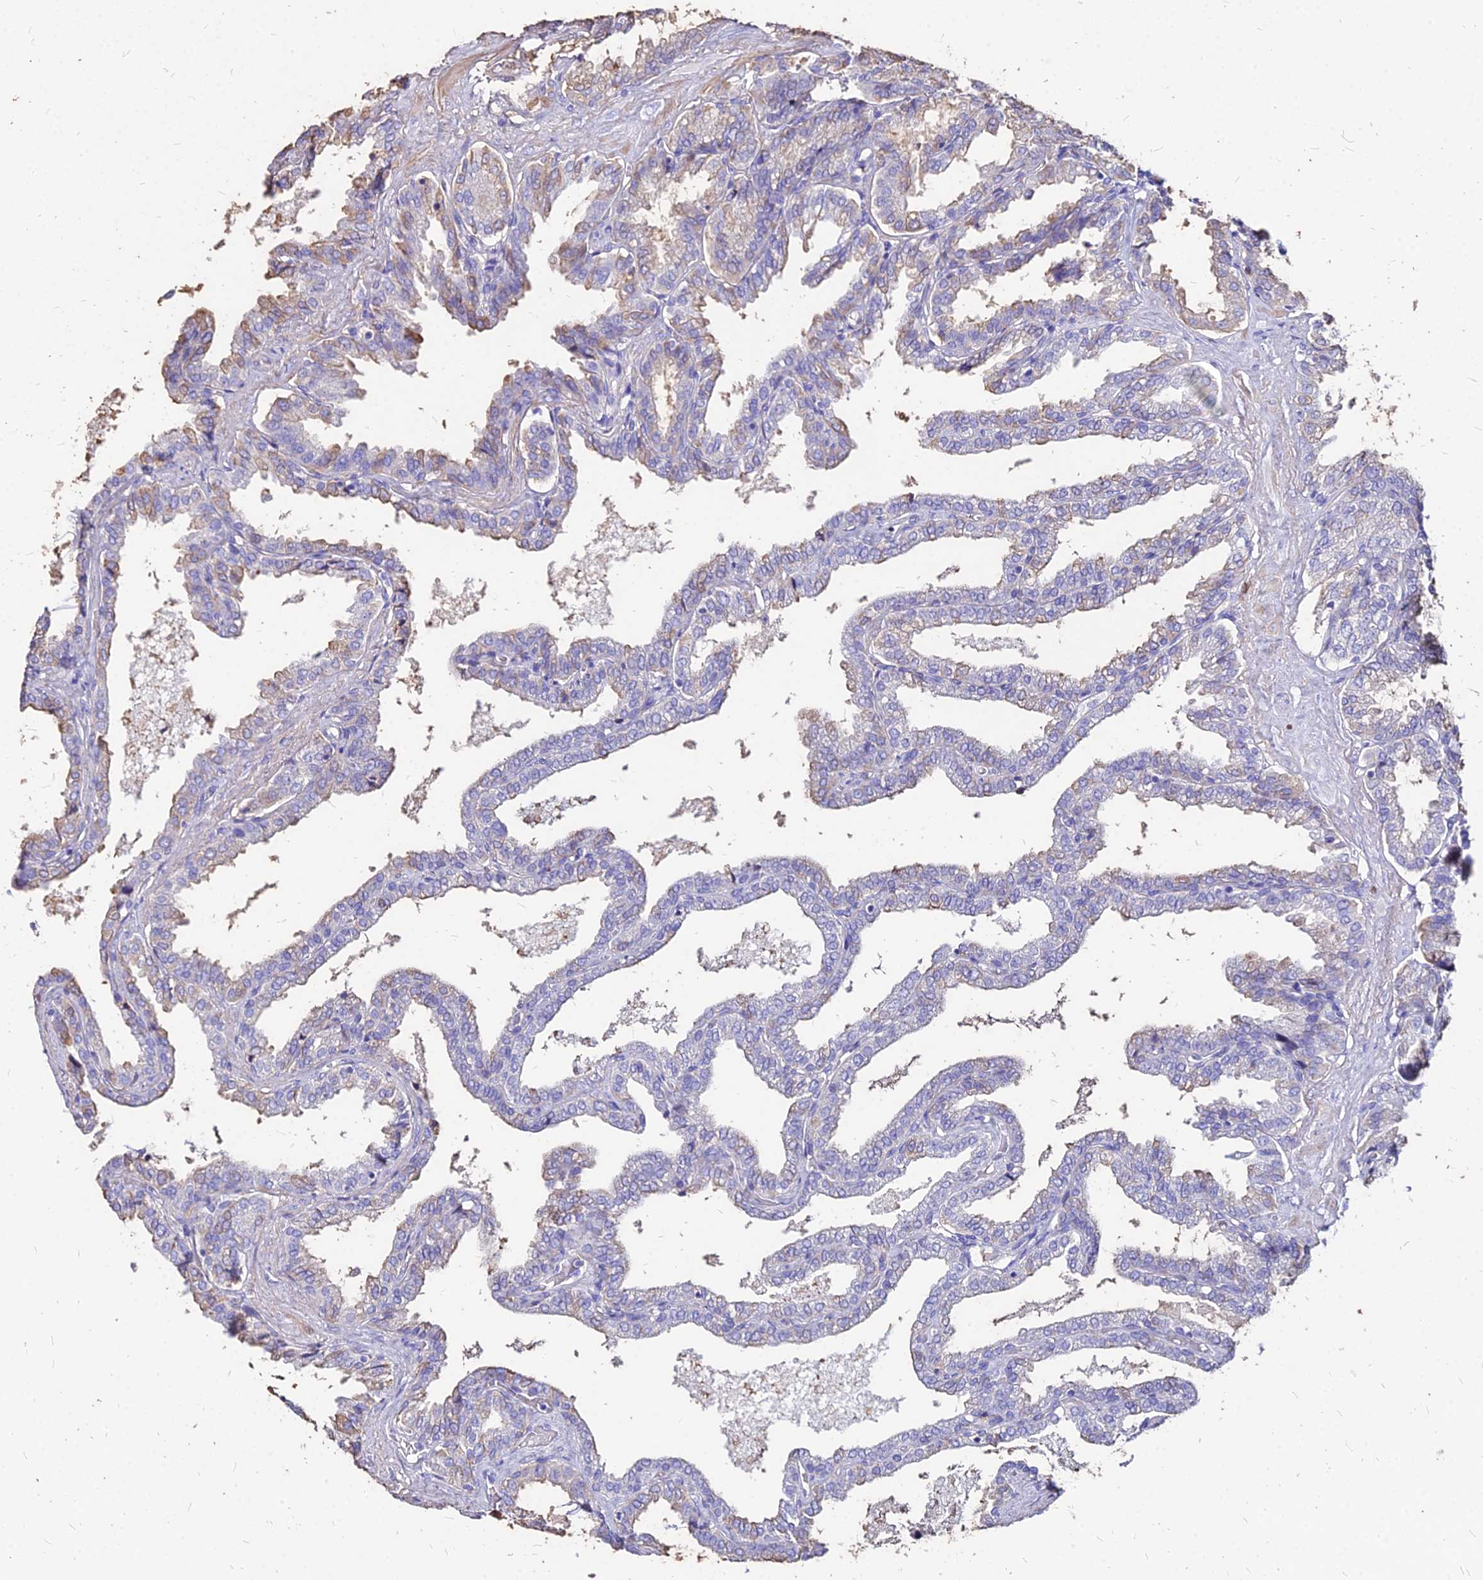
{"staining": {"intensity": "moderate", "quantity": "<25%", "location": "cytoplasmic/membranous"}, "tissue": "seminal vesicle", "cell_type": "Glandular cells", "image_type": "normal", "snomed": [{"axis": "morphology", "description": "Normal tissue, NOS"}, {"axis": "topography", "description": "Seminal veicle"}], "caption": "High-magnification brightfield microscopy of normal seminal vesicle stained with DAB (brown) and counterstained with hematoxylin (blue). glandular cells exhibit moderate cytoplasmic/membranous expression is appreciated in about<25% of cells.", "gene": "NME5", "patient": {"sex": "male", "age": 46}}